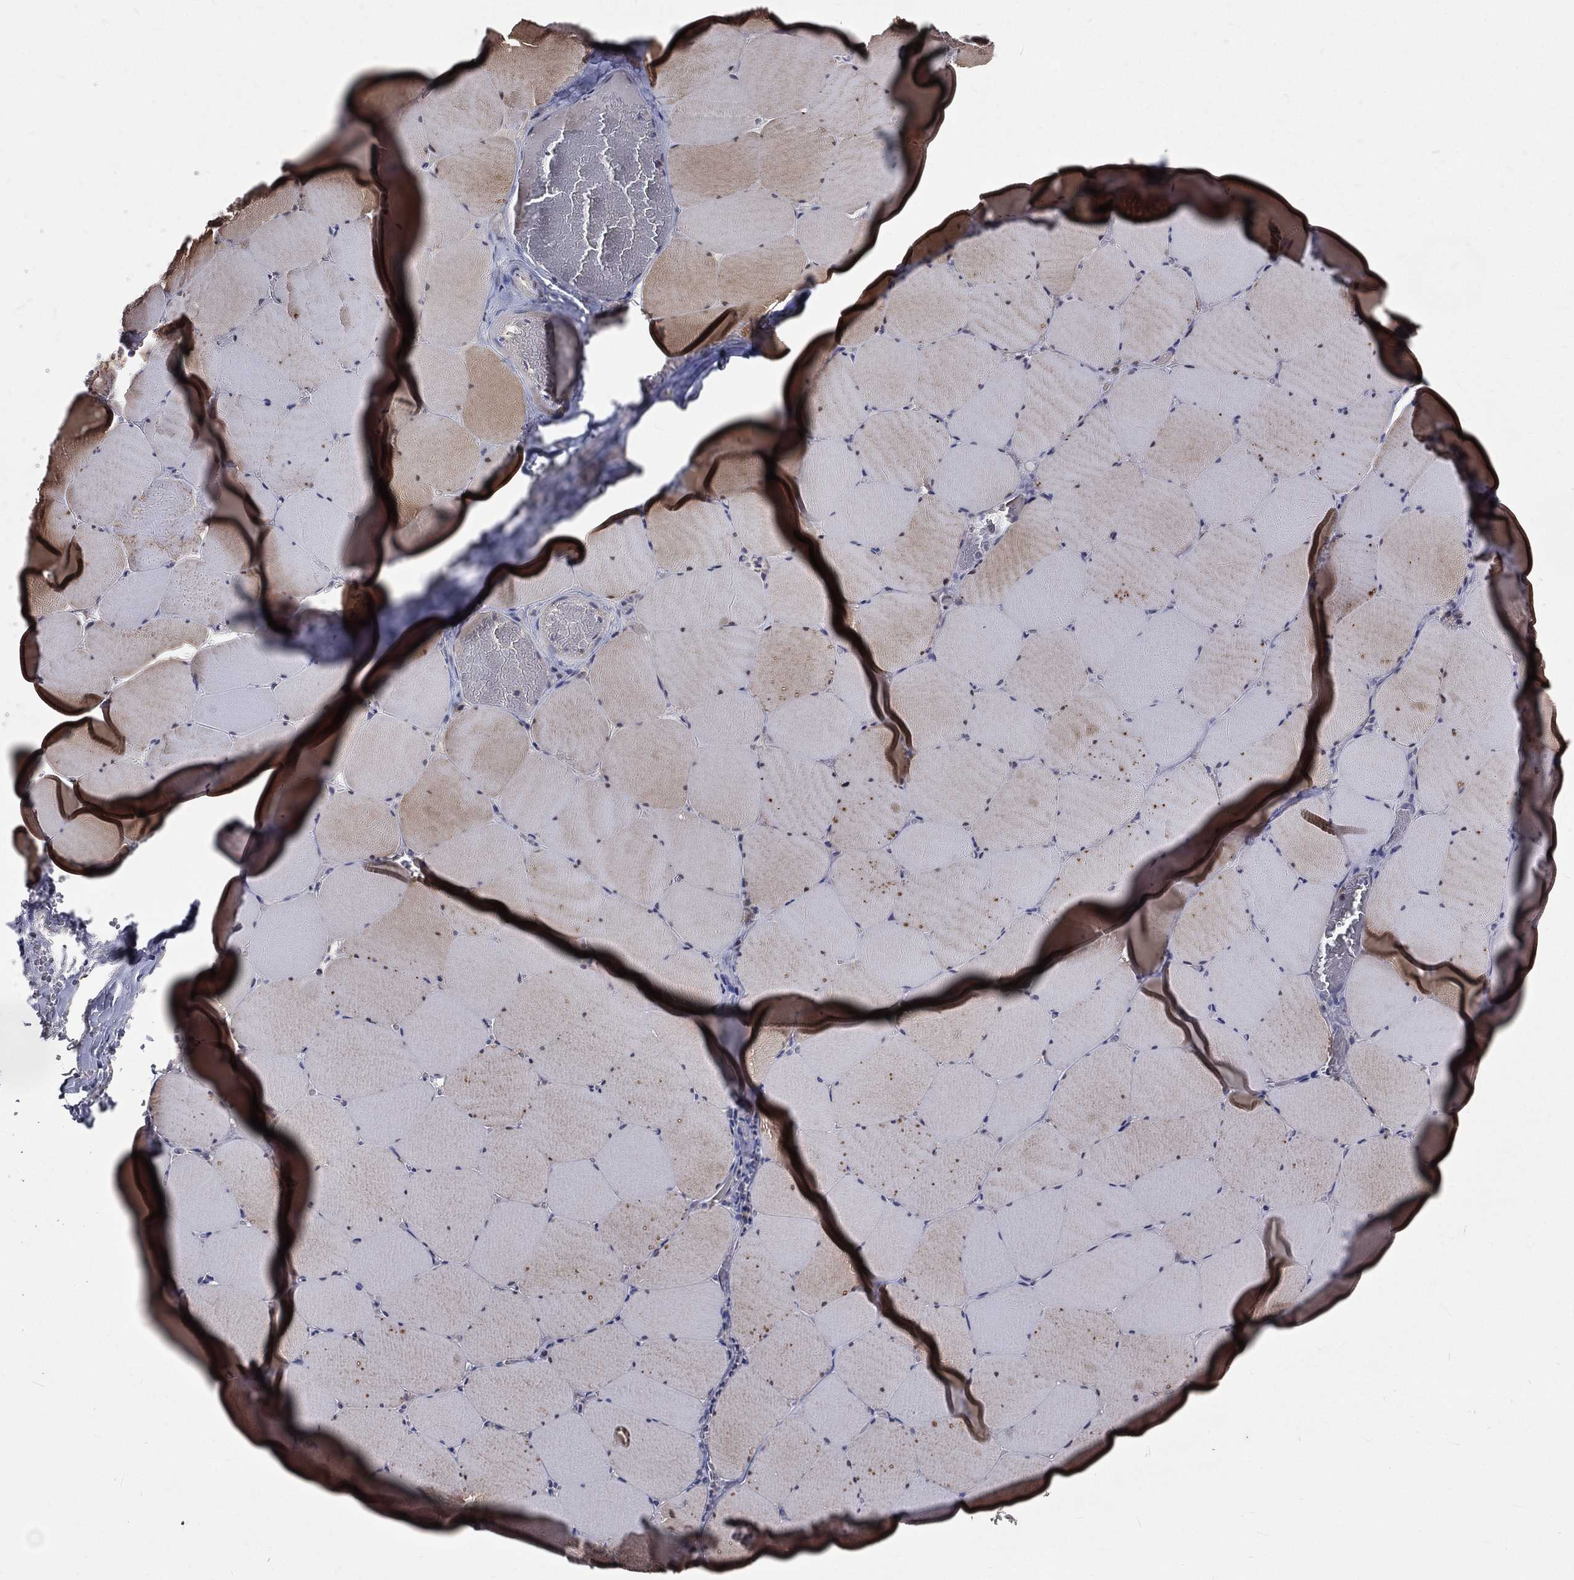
{"staining": {"intensity": "moderate", "quantity": "25%-75%", "location": "cytoplasmic/membranous"}, "tissue": "skeletal muscle", "cell_type": "Myocytes", "image_type": "normal", "snomed": [{"axis": "morphology", "description": "Normal tissue, NOS"}, {"axis": "morphology", "description": "Malignant melanoma, Metastatic site"}, {"axis": "topography", "description": "Skeletal muscle"}], "caption": "Protein expression analysis of unremarkable skeletal muscle exhibits moderate cytoplasmic/membranous staining in approximately 25%-75% of myocytes. (DAB (3,3'-diaminobenzidine) IHC with brightfield microscopy, high magnification).", "gene": "GPD1", "patient": {"sex": "male", "age": 50}}